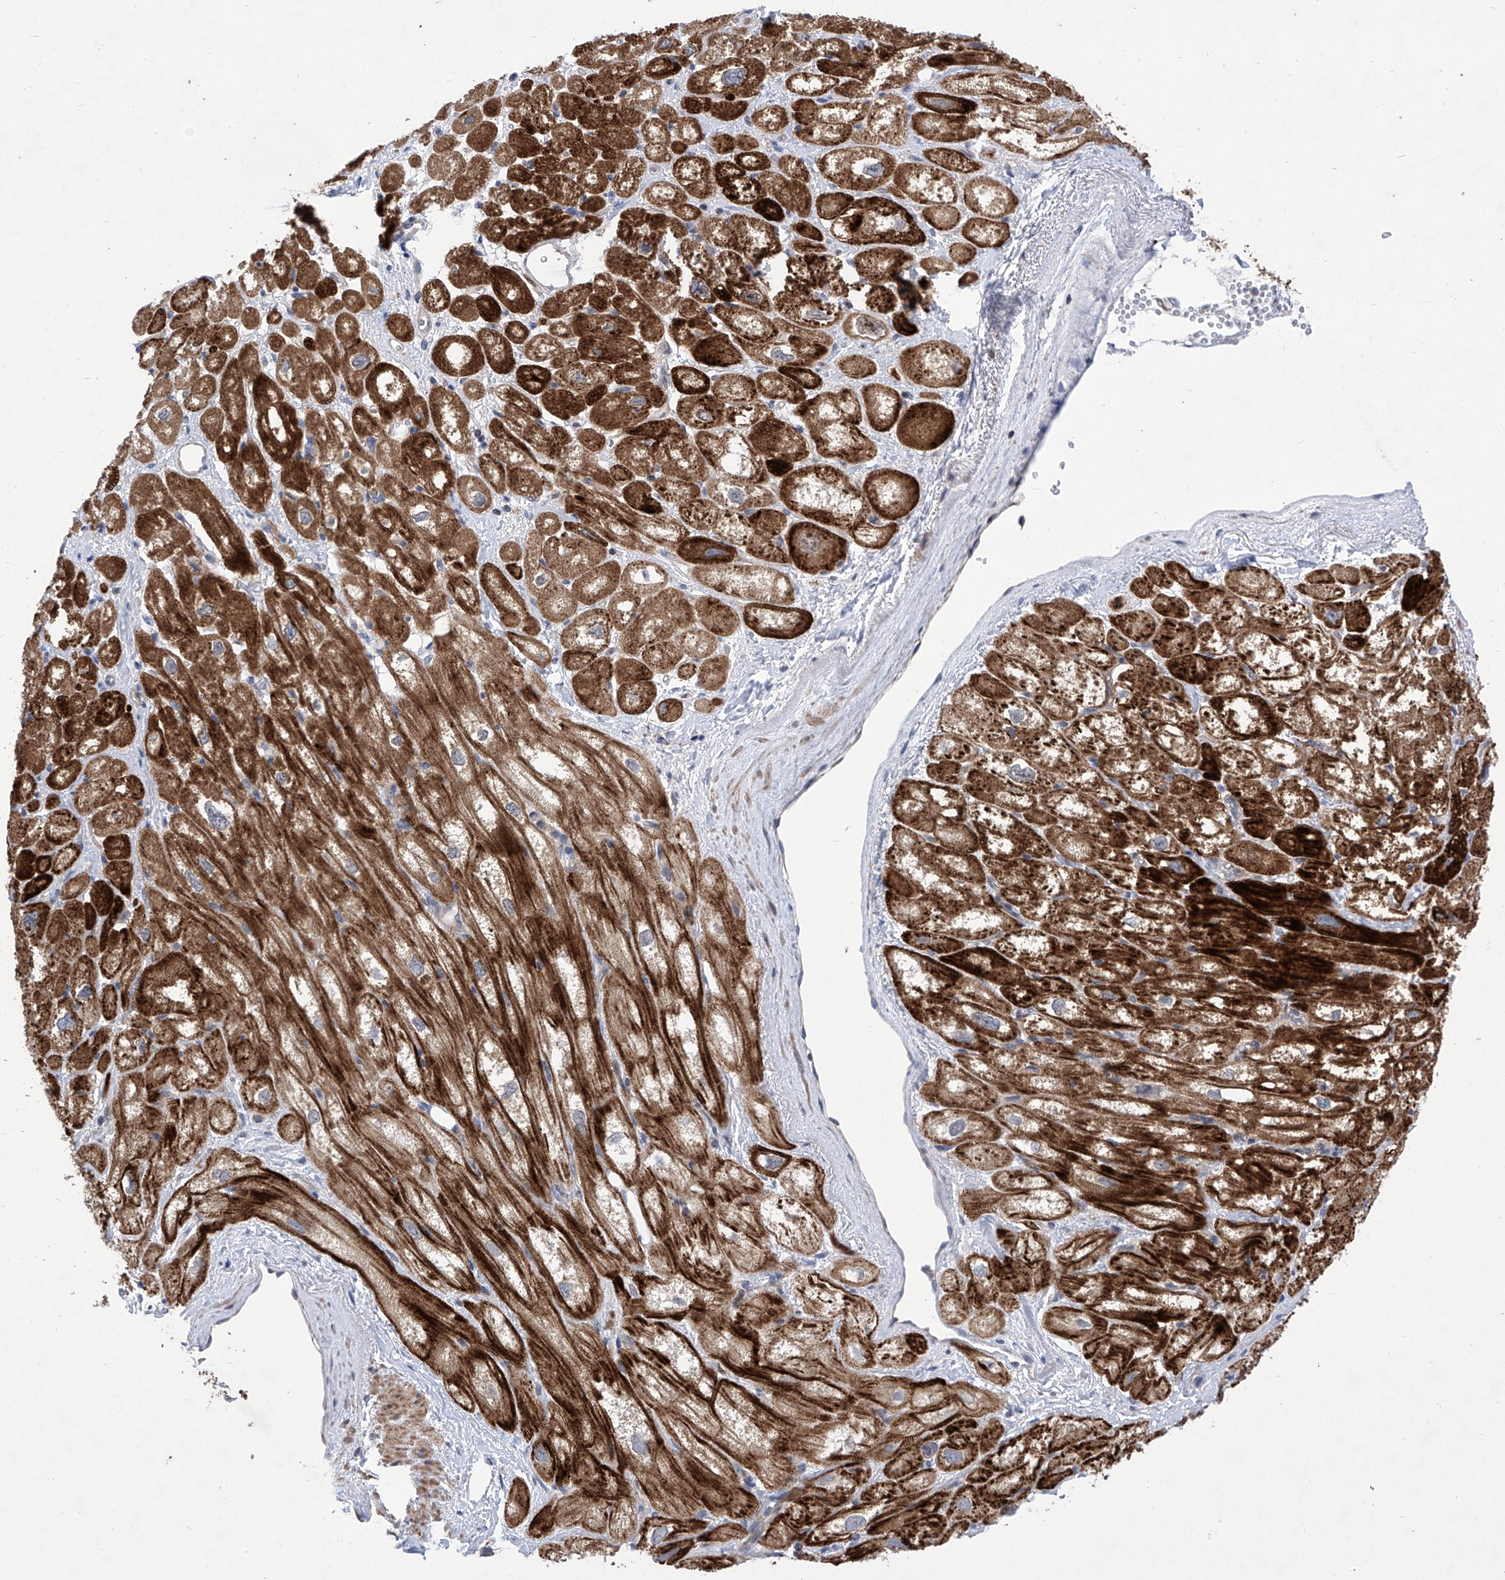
{"staining": {"intensity": "strong", "quantity": ">75%", "location": "cytoplasmic/membranous"}, "tissue": "heart muscle", "cell_type": "Cardiomyocytes", "image_type": "normal", "snomed": [{"axis": "morphology", "description": "Normal tissue, NOS"}, {"axis": "topography", "description": "Heart"}], "caption": "About >75% of cardiomyocytes in normal heart muscle display strong cytoplasmic/membranous protein staining as visualized by brown immunohistochemical staining.", "gene": "KIFC2", "patient": {"sex": "male", "age": 50}}